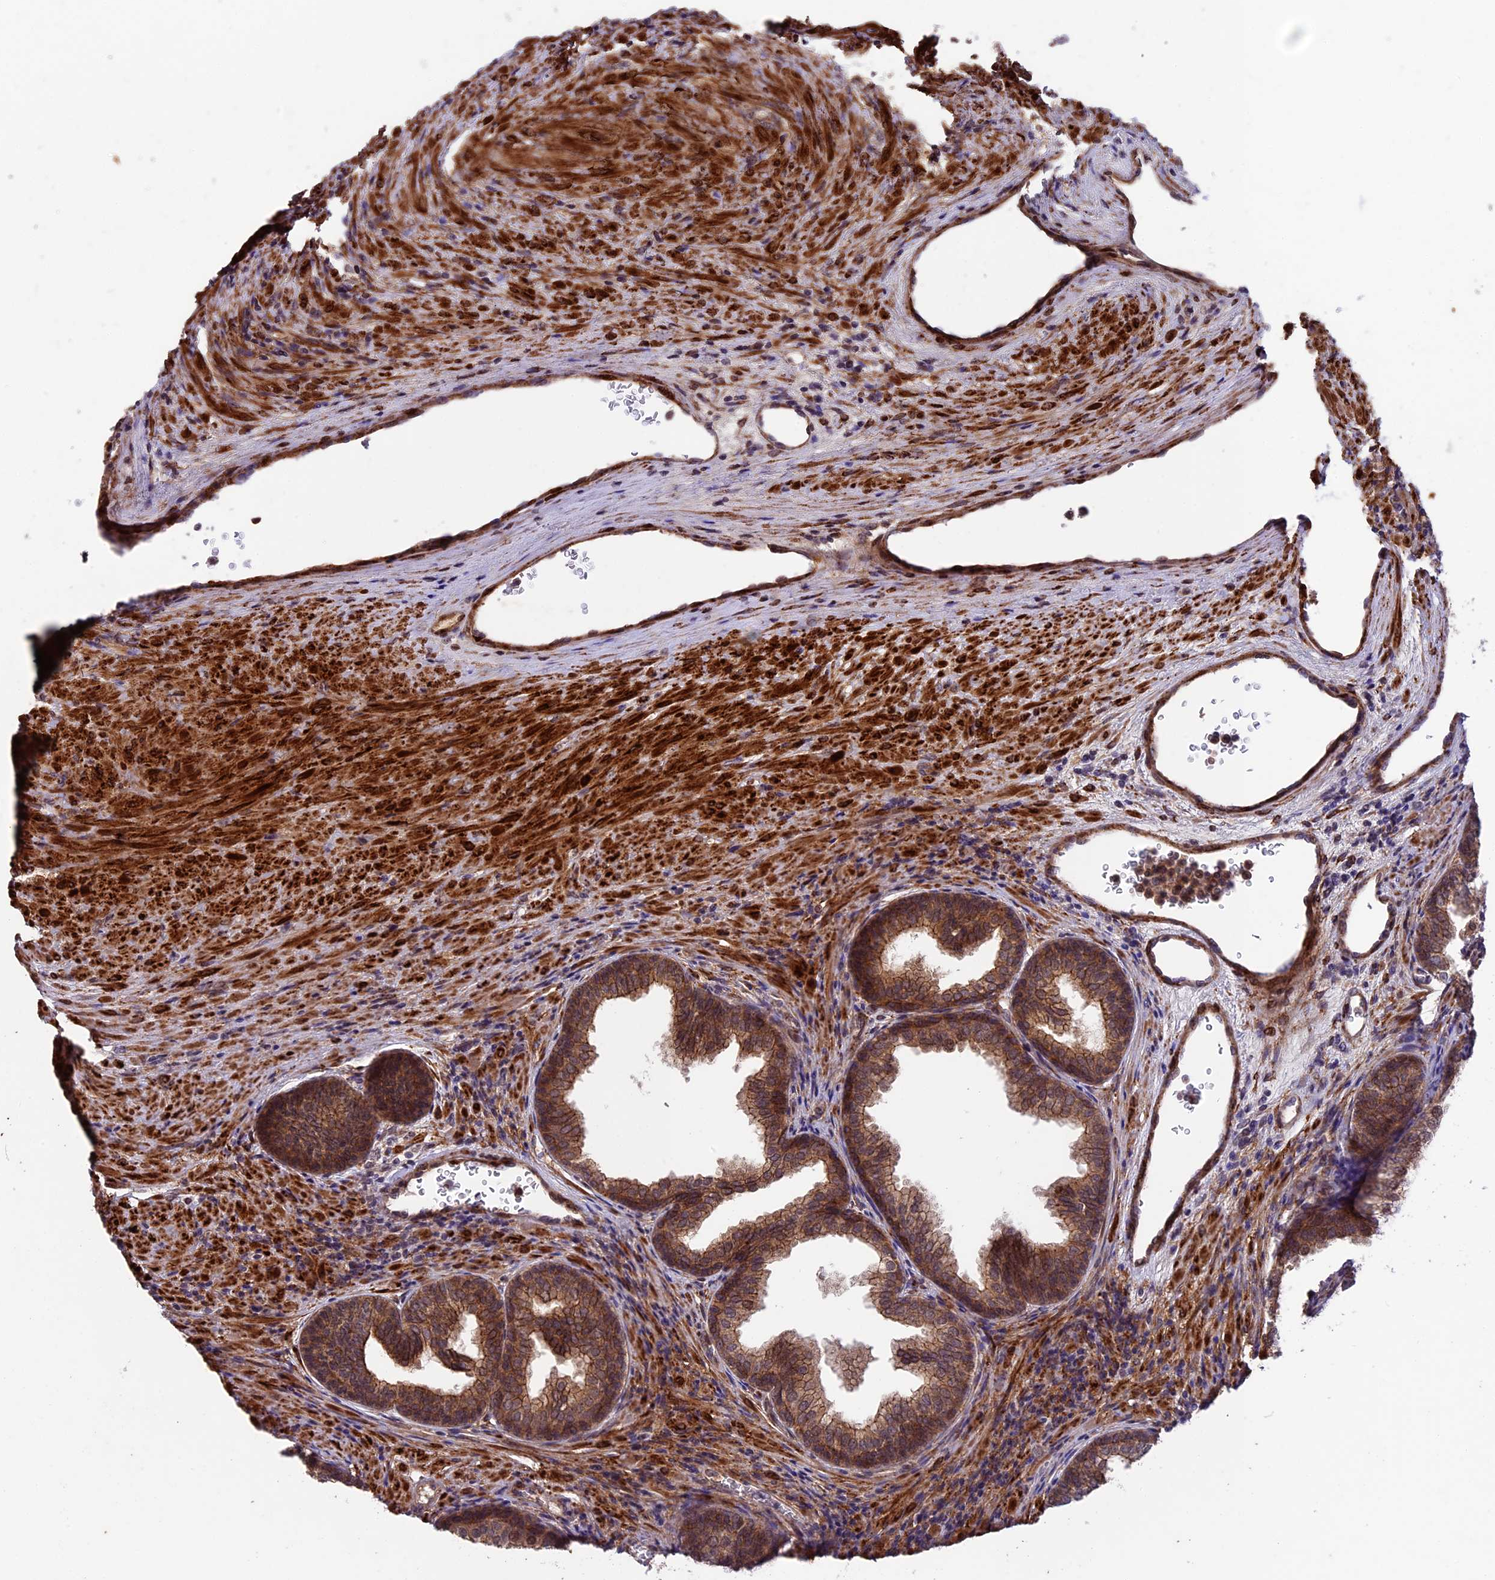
{"staining": {"intensity": "moderate", "quantity": ">75%", "location": "cytoplasmic/membranous,nuclear"}, "tissue": "prostate", "cell_type": "Glandular cells", "image_type": "normal", "snomed": [{"axis": "morphology", "description": "Normal tissue, NOS"}, {"axis": "topography", "description": "Prostate"}], "caption": "High-power microscopy captured an immunohistochemistry (IHC) micrograph of unremarkable prostate, revealing moderate cytoplasmic/membranous,nuclear expression in approximately >75% of glandular cells.", "gene": "SIPA1L3", "patient": {"sex": "male", "age": 76}}